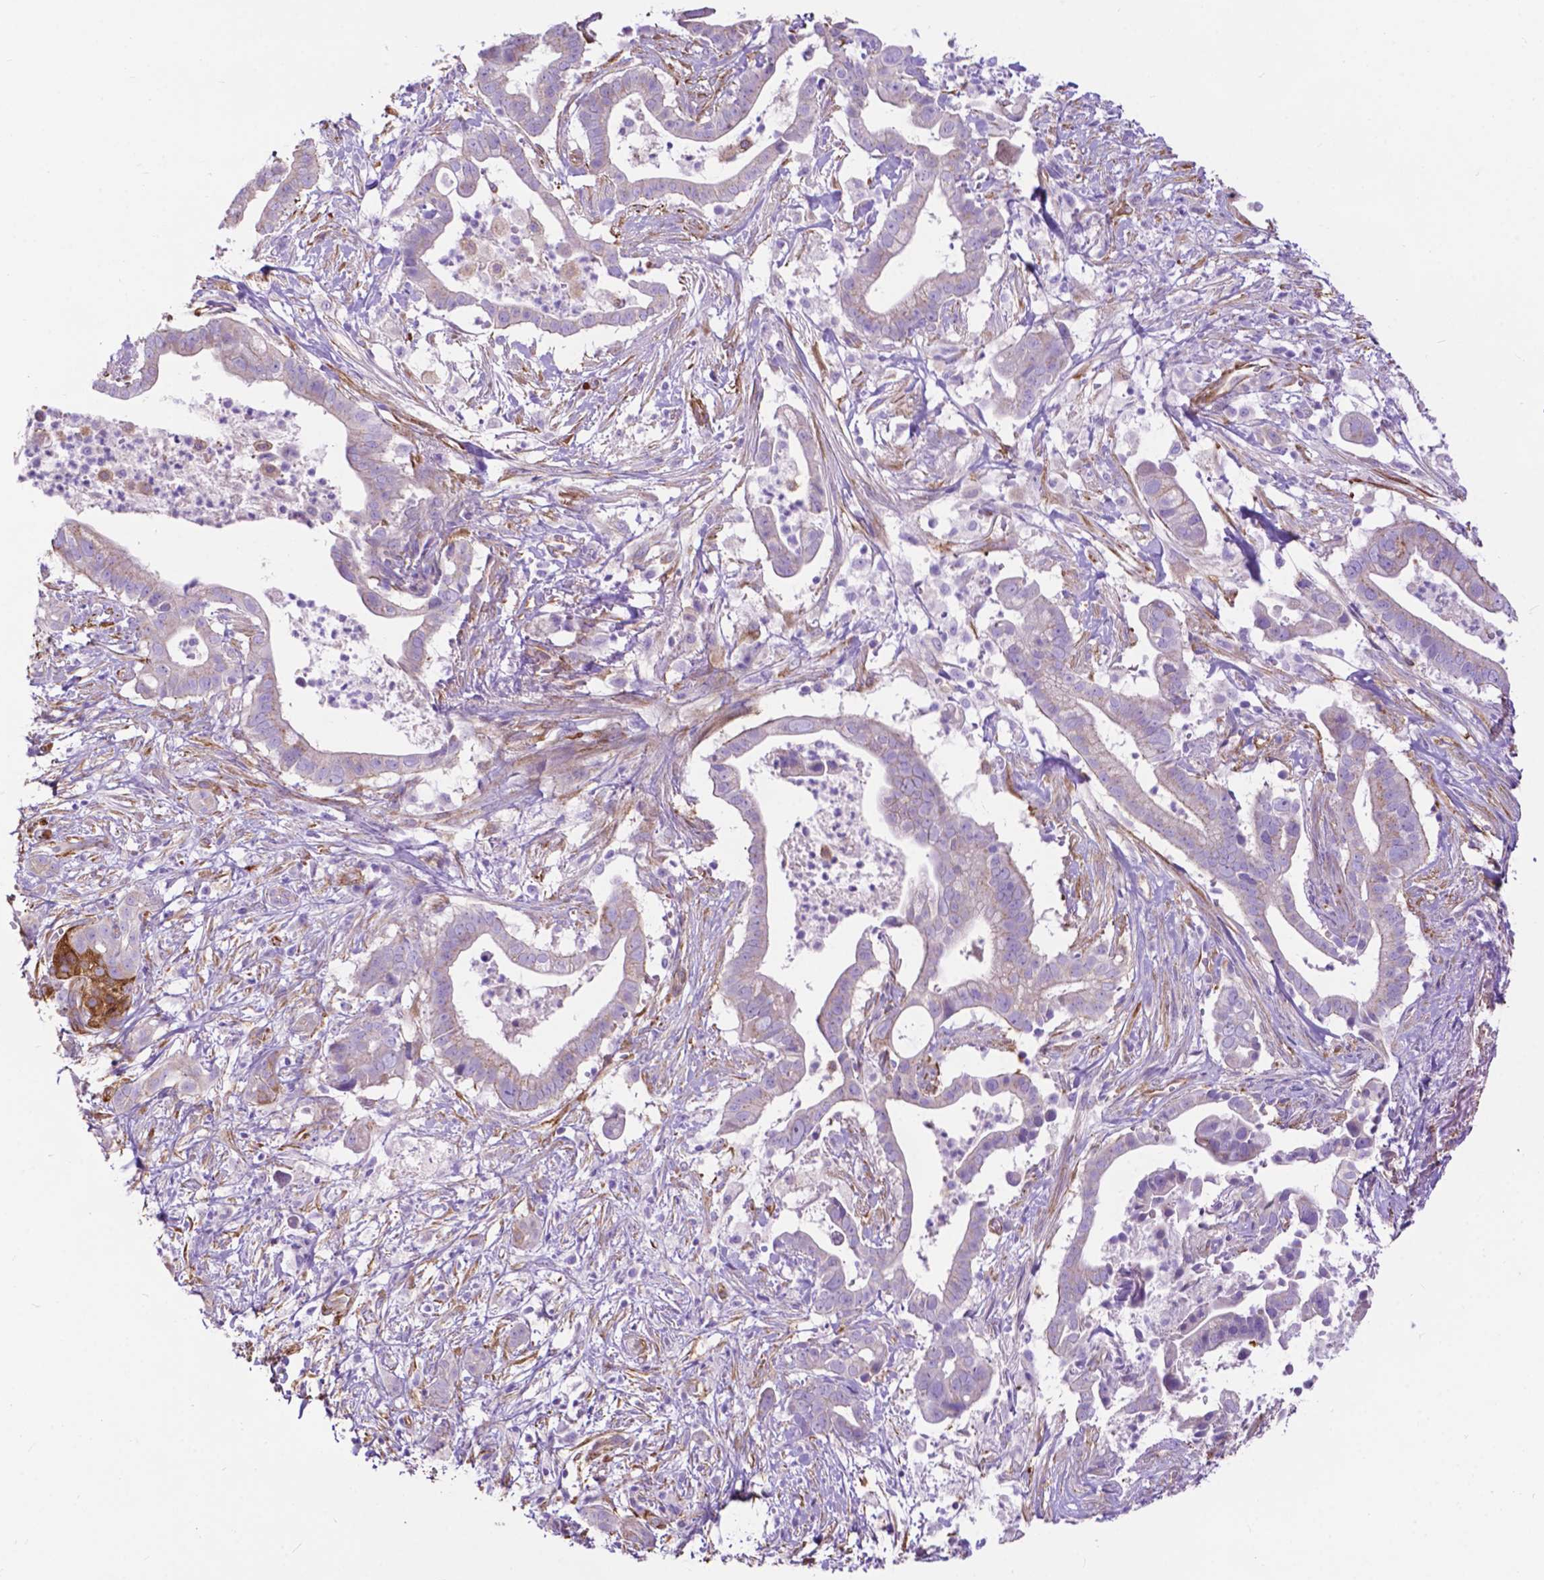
{"staining": {"intensity": "negative", "quantity": "none", "location": "none"}, "tissue": "pancreatic cancer", "cell_type": "Tumor cells", "image_type": "cancer", "snomed": [{"axis": "morphology", "description": "Adenocarcinoma, NOS"}, {"axis": "topography", "description": "Pancreas"}], "caption": "This photomicrograph is of pancreatic cancer (adenocarcinoma) stained with immunohistochemistry to label a protein in brown with the nuclei are counter-stained blue. There is no positivity in tumor cells.", "gene": "PCDHA12", "patient": {"sex": "male", "age": 61}}